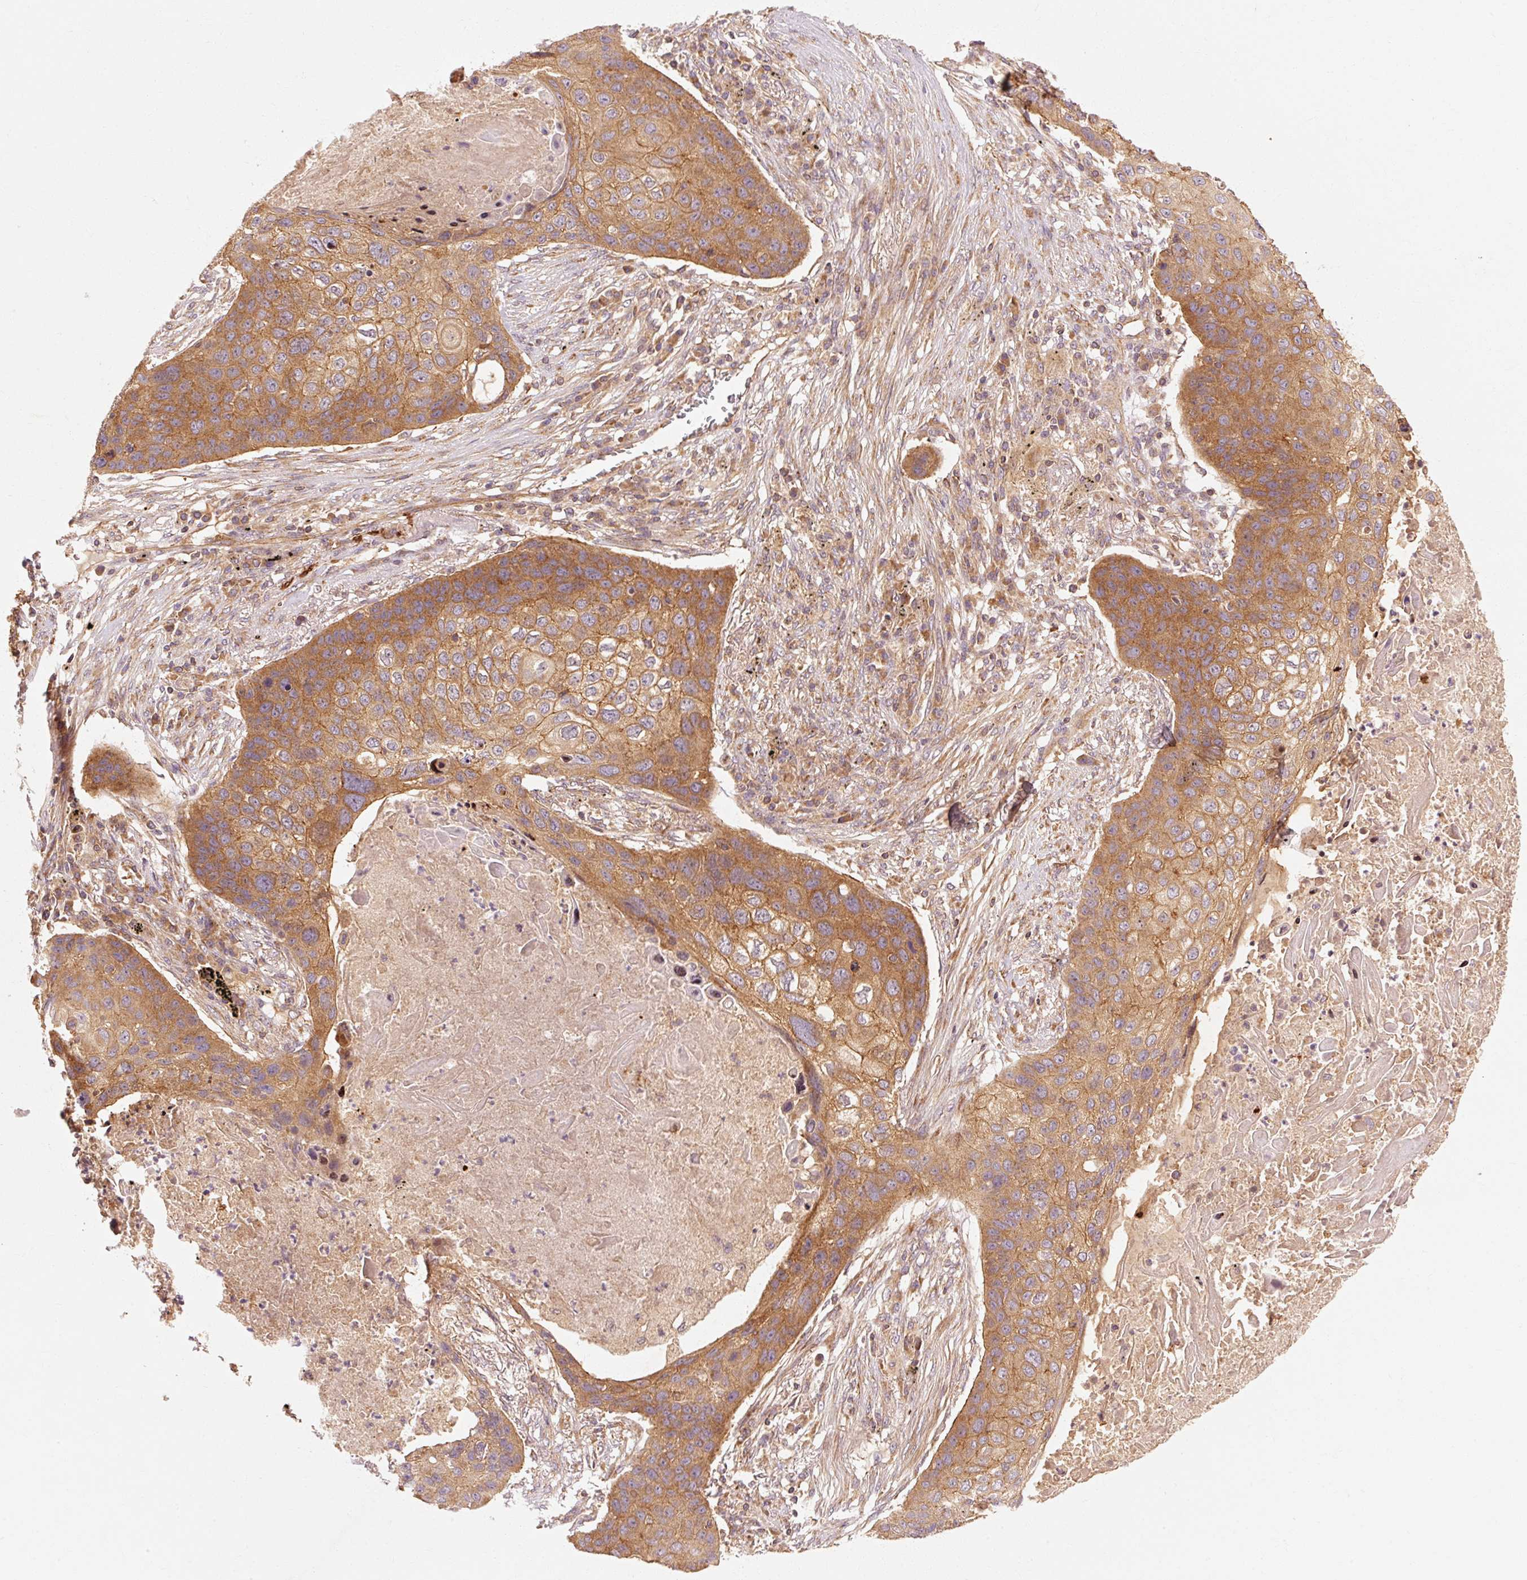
{"staining": {"intensity": "moderate", "quantity": ">75%", "location": "cytoplasmic/membranous"}, "tissue": "lung cancer", "cell_type": "Tumor cells", "image_type": "cancer", "snomed": [{"axis": "morphology", "description": "Squamous cell carcinoma, NOS"}, {"axis": "topography", "description": "Lung"}], "caption": "IHC photomicrograph of neoplastic tissue: lung squamous cell carcinoma stained using immunohistochemistry reveals medium levels of moderate protein expression localized specifically in the cytoplasmic/membranous of tumor cells, appearing as a cytoplasmic/membranous brown color.", "gene": "CTNNA1", "patient": {"sex": "female", "age": 63}}